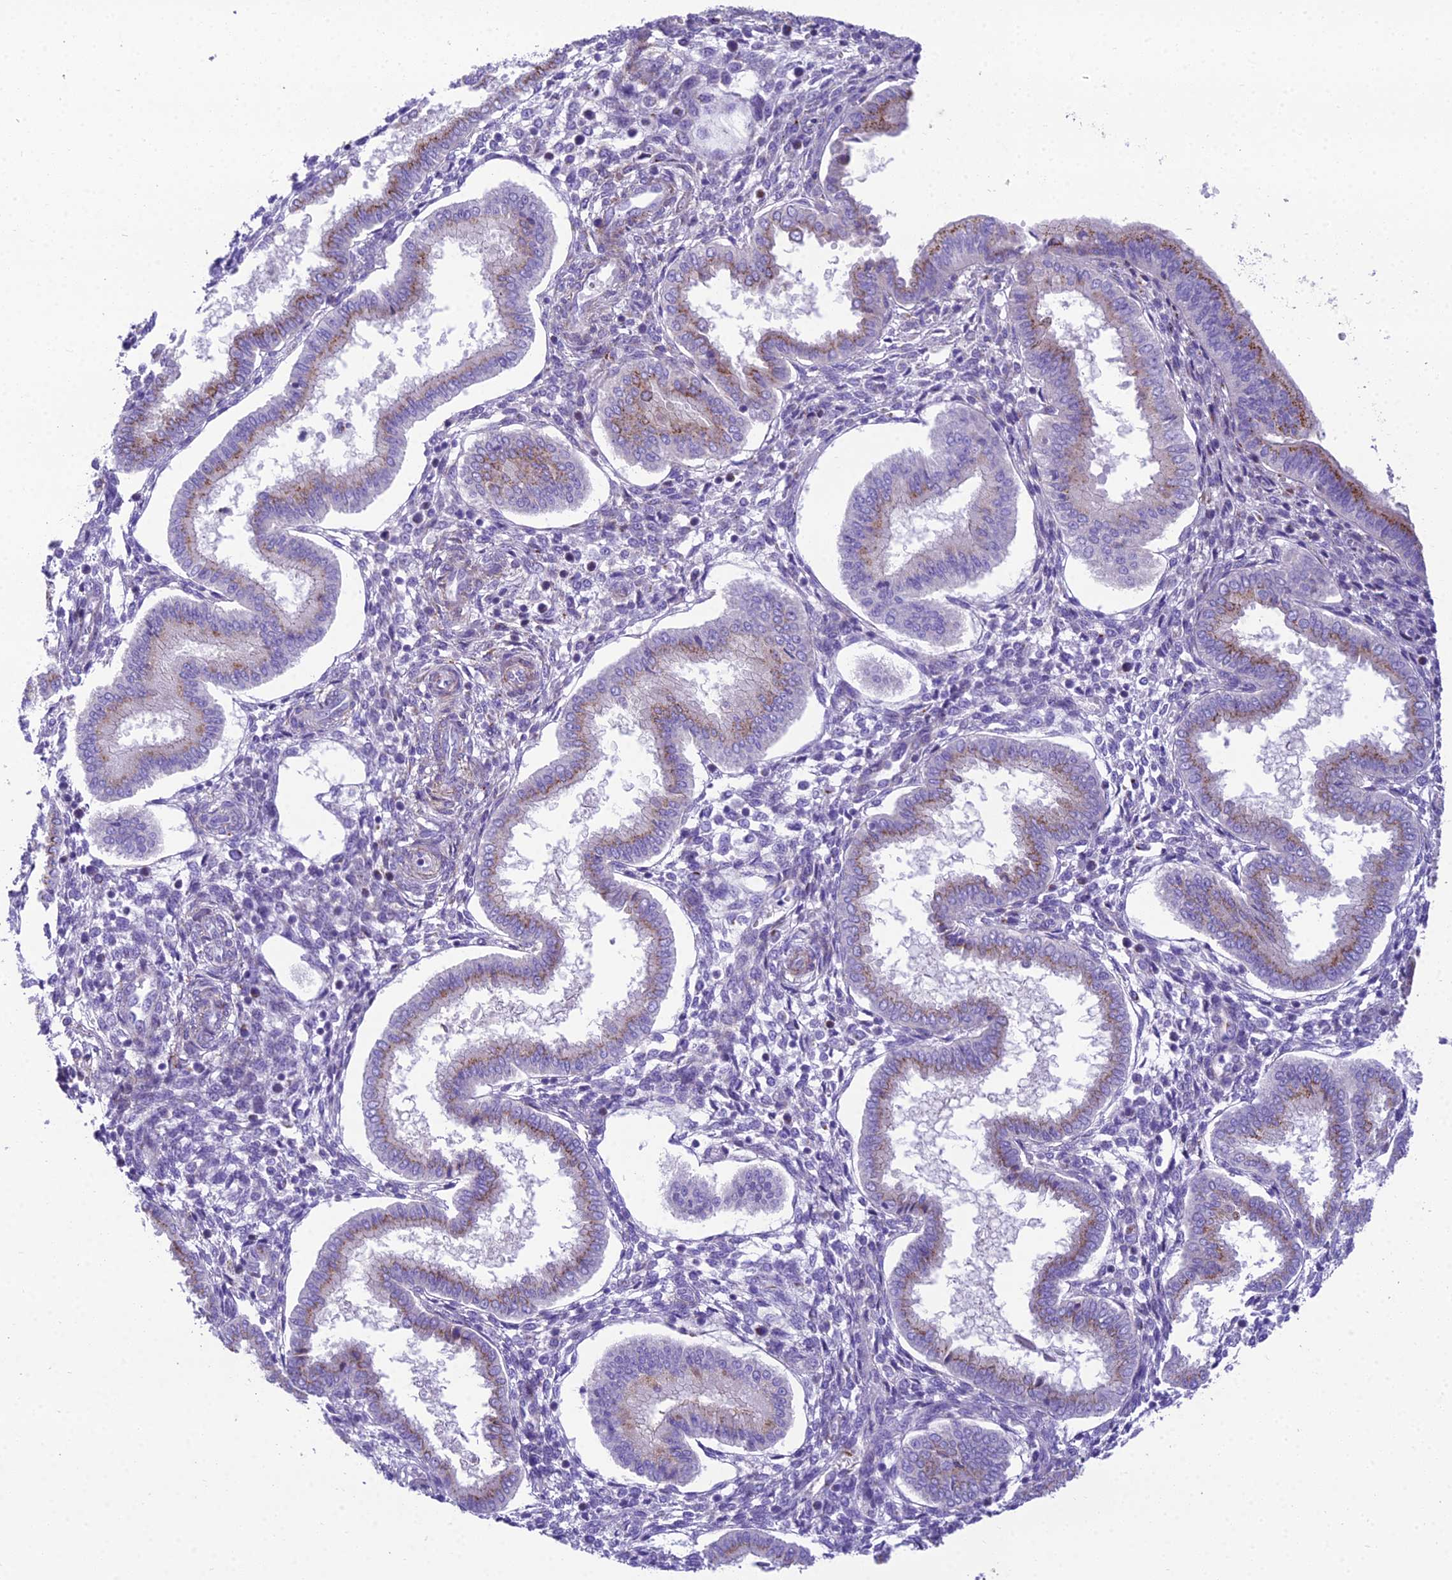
{"staining": {"intensity": "negative", "quantity": "none", "location": "none"}, "tissue": "endometrium", "cell_type": "Cells in endometrial stroma", "image_type": "normal", "snomed": [{"axis": "morphology", "description": "Normal tissue, NOS"}, {"axis": "topography", "description": "Endometrium"}], "caption": "Immunohistochemistry (IHC) histopathology image of unremarkable endometrium: human endometrium stained with DAB reveals no significant protein staining in cells in endometrial stroma. The staining is performed using DAB brown chromogen with nuclei counter-stained in using hematoxylin.", "gene": "GFRA1", "patient": {"sex": "female", "age": 24}}